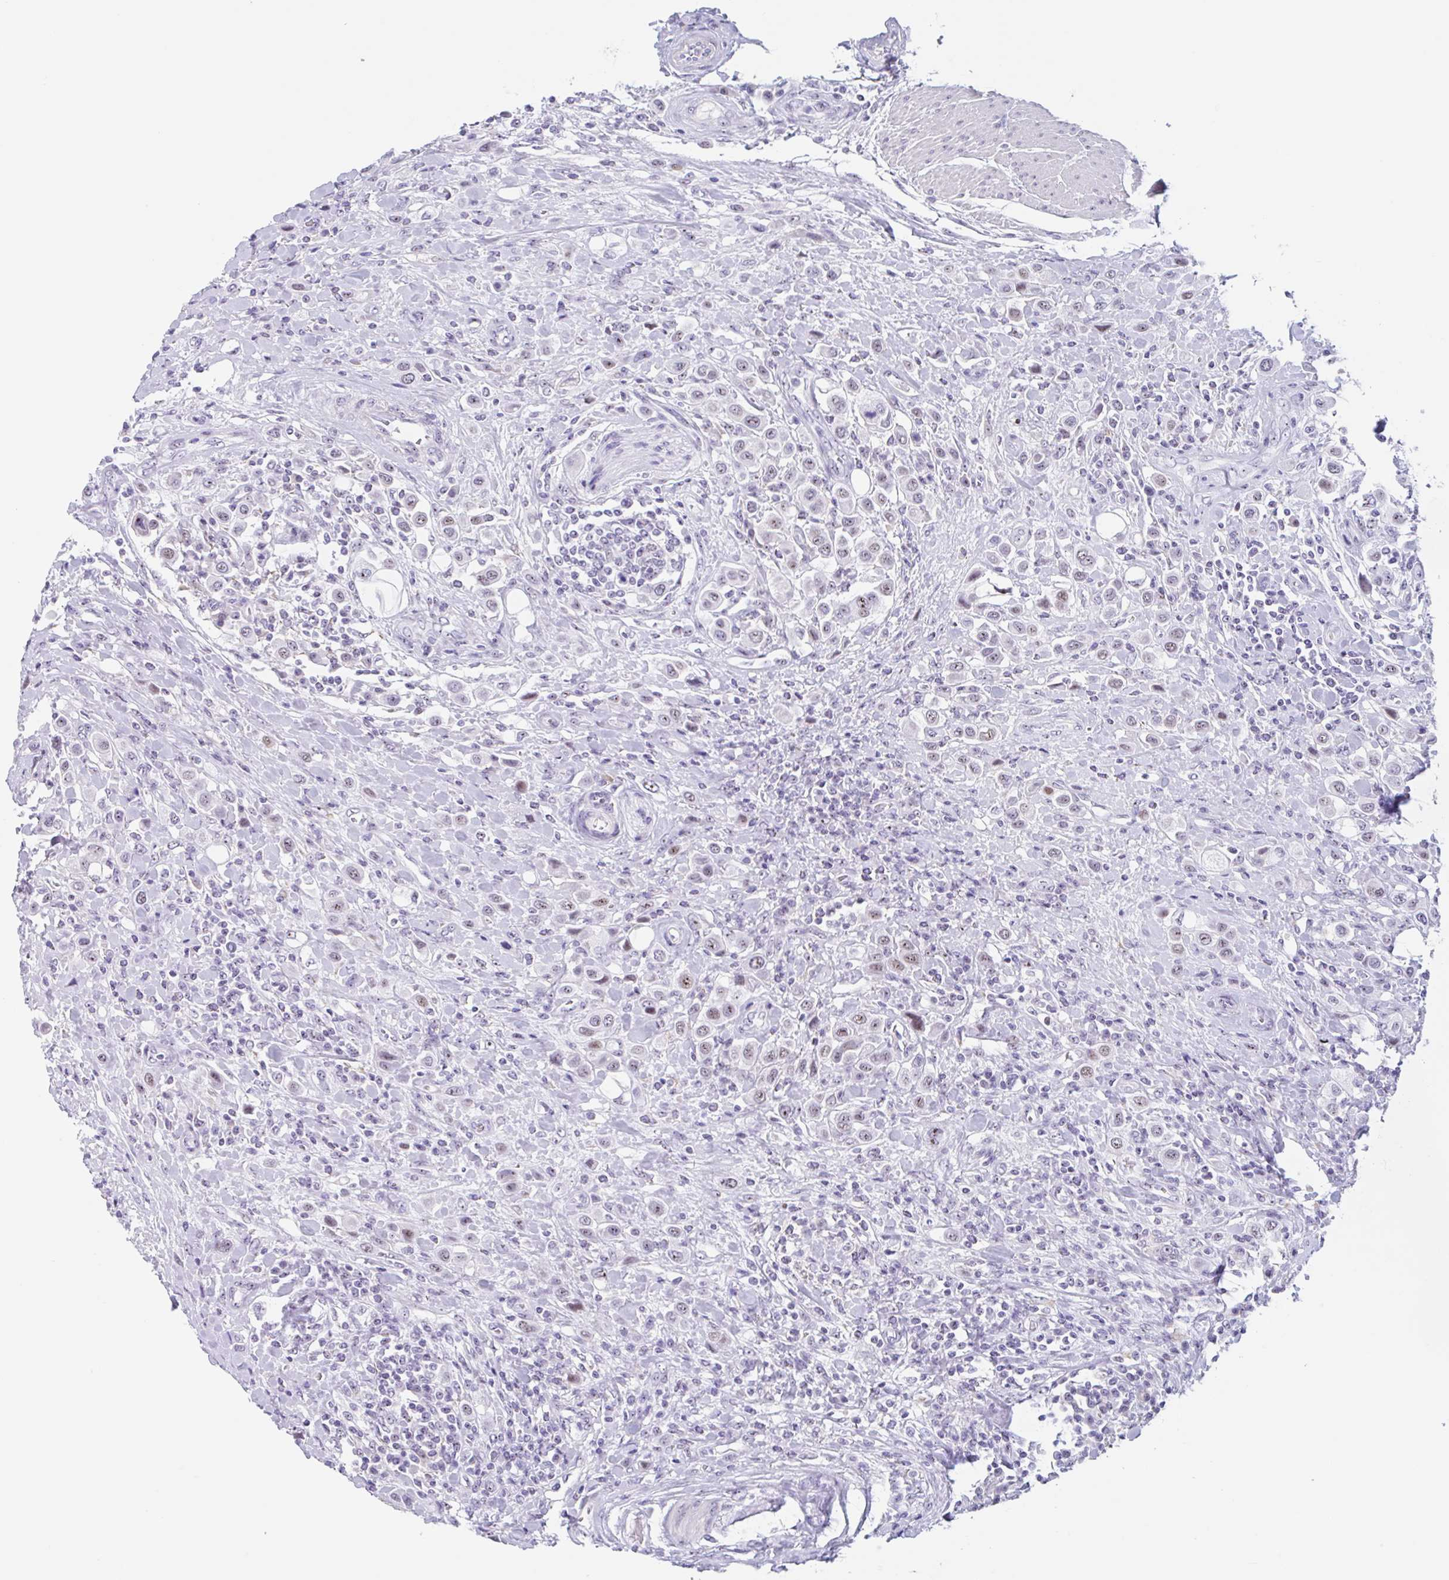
{"staining": {"intensity": "moderate", "quantity": "25%-75%", "location": "nuclear"}, "tissue": "urothelial cancer", "cell_type": "Tumor cells", "image_type": "cancer", "snomed": [{"axis": "morphology", "description": "Urothelial carcinoma, High grade"}, {"axis": "topography", "description": "Urinary bladder"}], "caption": "High-magnification brightfield microscopy of urothelial cancer stained with DAB (3,3'-diaminobenzidine) (brown) and counterstained with hematoxylin (blue). tumor cells exhibit moderate nuclear positivity is appreciated in approximately25%-75% of cells.", "gene": "LENG9", "patient": {"sex": "male", "age": 50}}